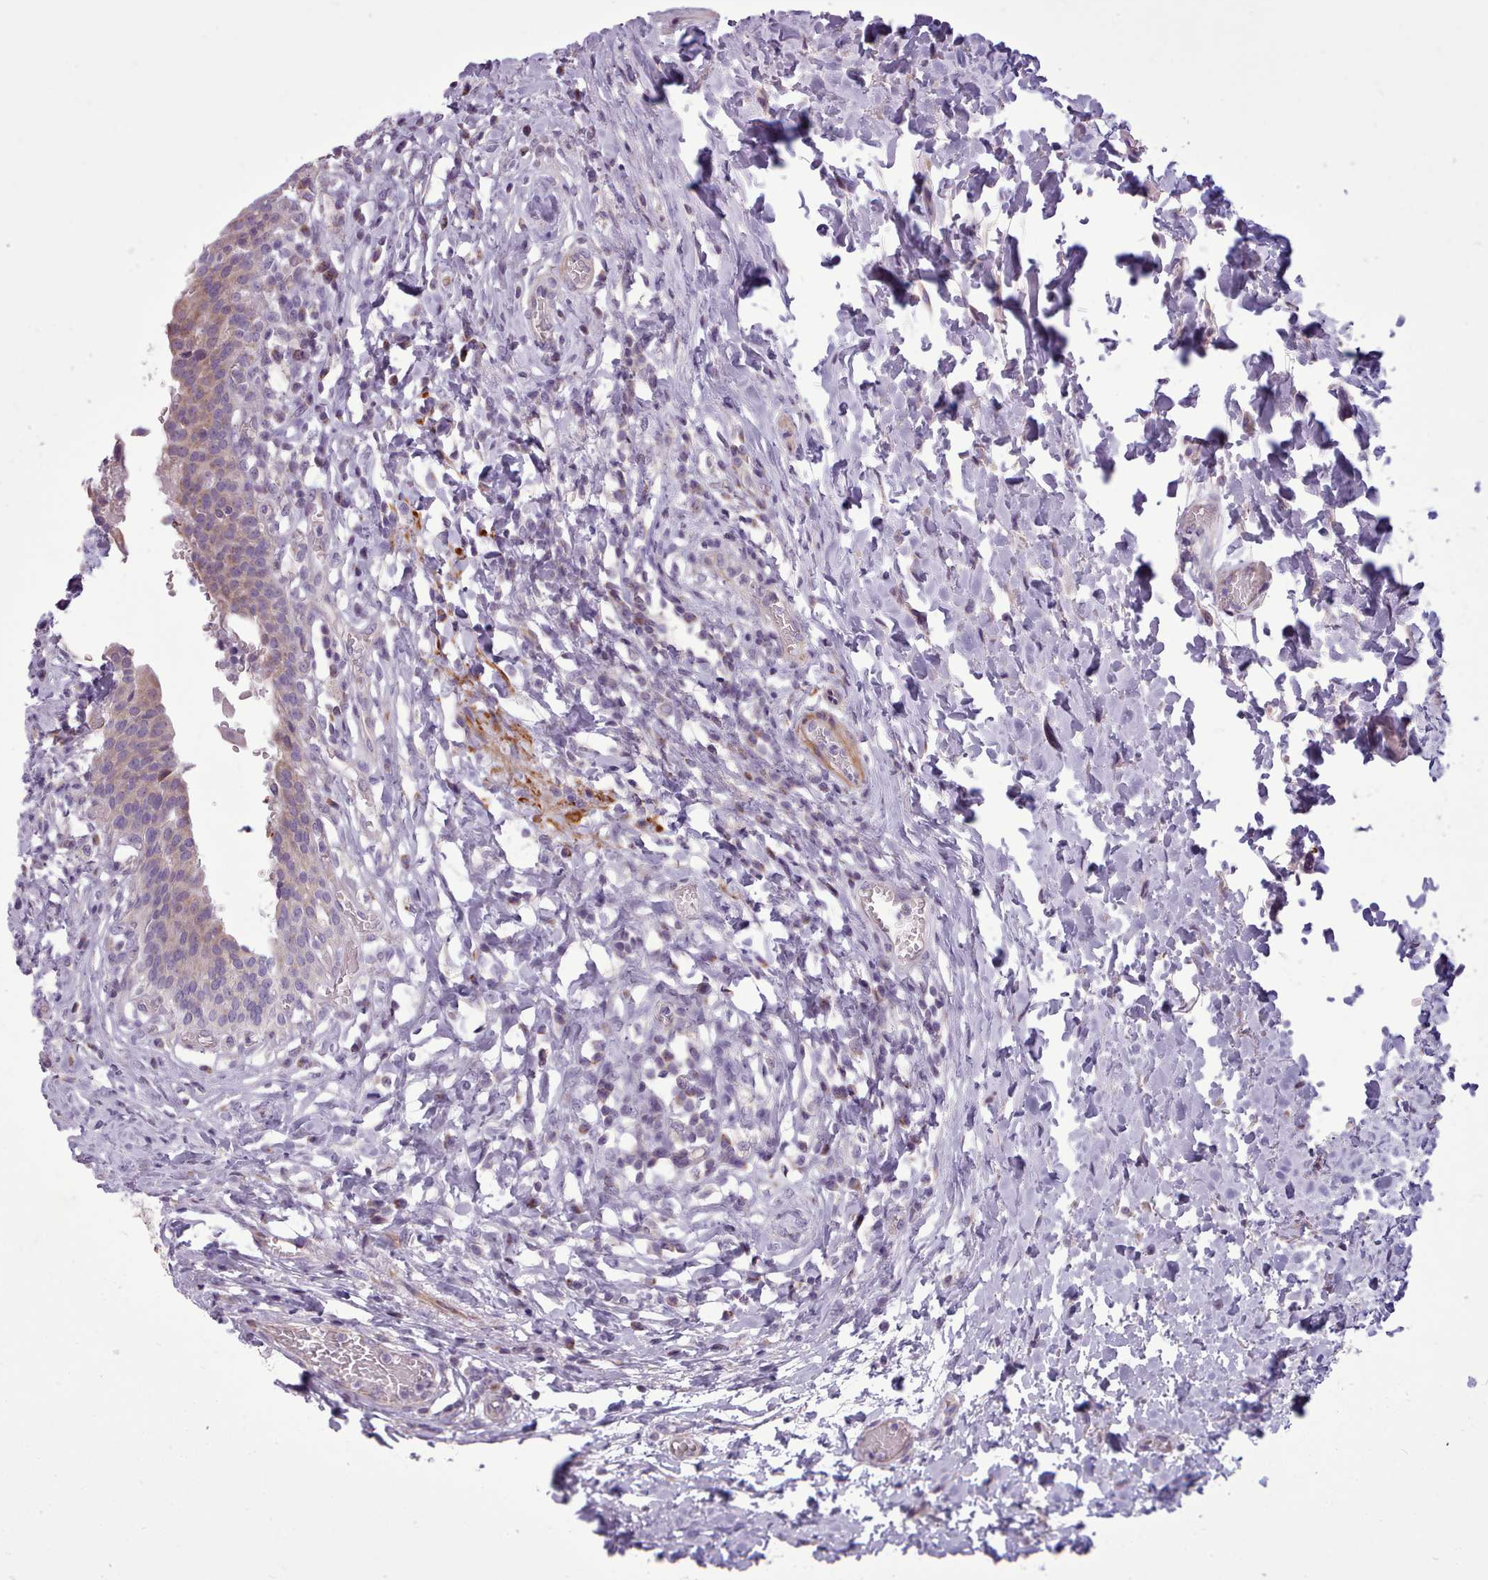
{"staining": {"intensity": "weak", "quantity": "25%-75%", "location": "cytoplasmic/membranous"}, "tissue": "urinary bladder", "cell_type": "Urothelial cells", "image_type": "normal", "snomed": [{"axis": "morphology", "description": "Normal tissue, NOS"}, {"axis": "morphology", "description": "Inflammation, NOS"}, {"axis": "topography", "description": "Urinary bladder"}], "caption": "This micrograph shows benign urinary bladder stained with IHC to label a protein in brown. The cytoplasmic/membranous of urothelial cells show weak positivity for the protein. Nuclei are counter-stained blue.", "gene": "AVL9", "patient": {"sex": "male", "age": 64}}